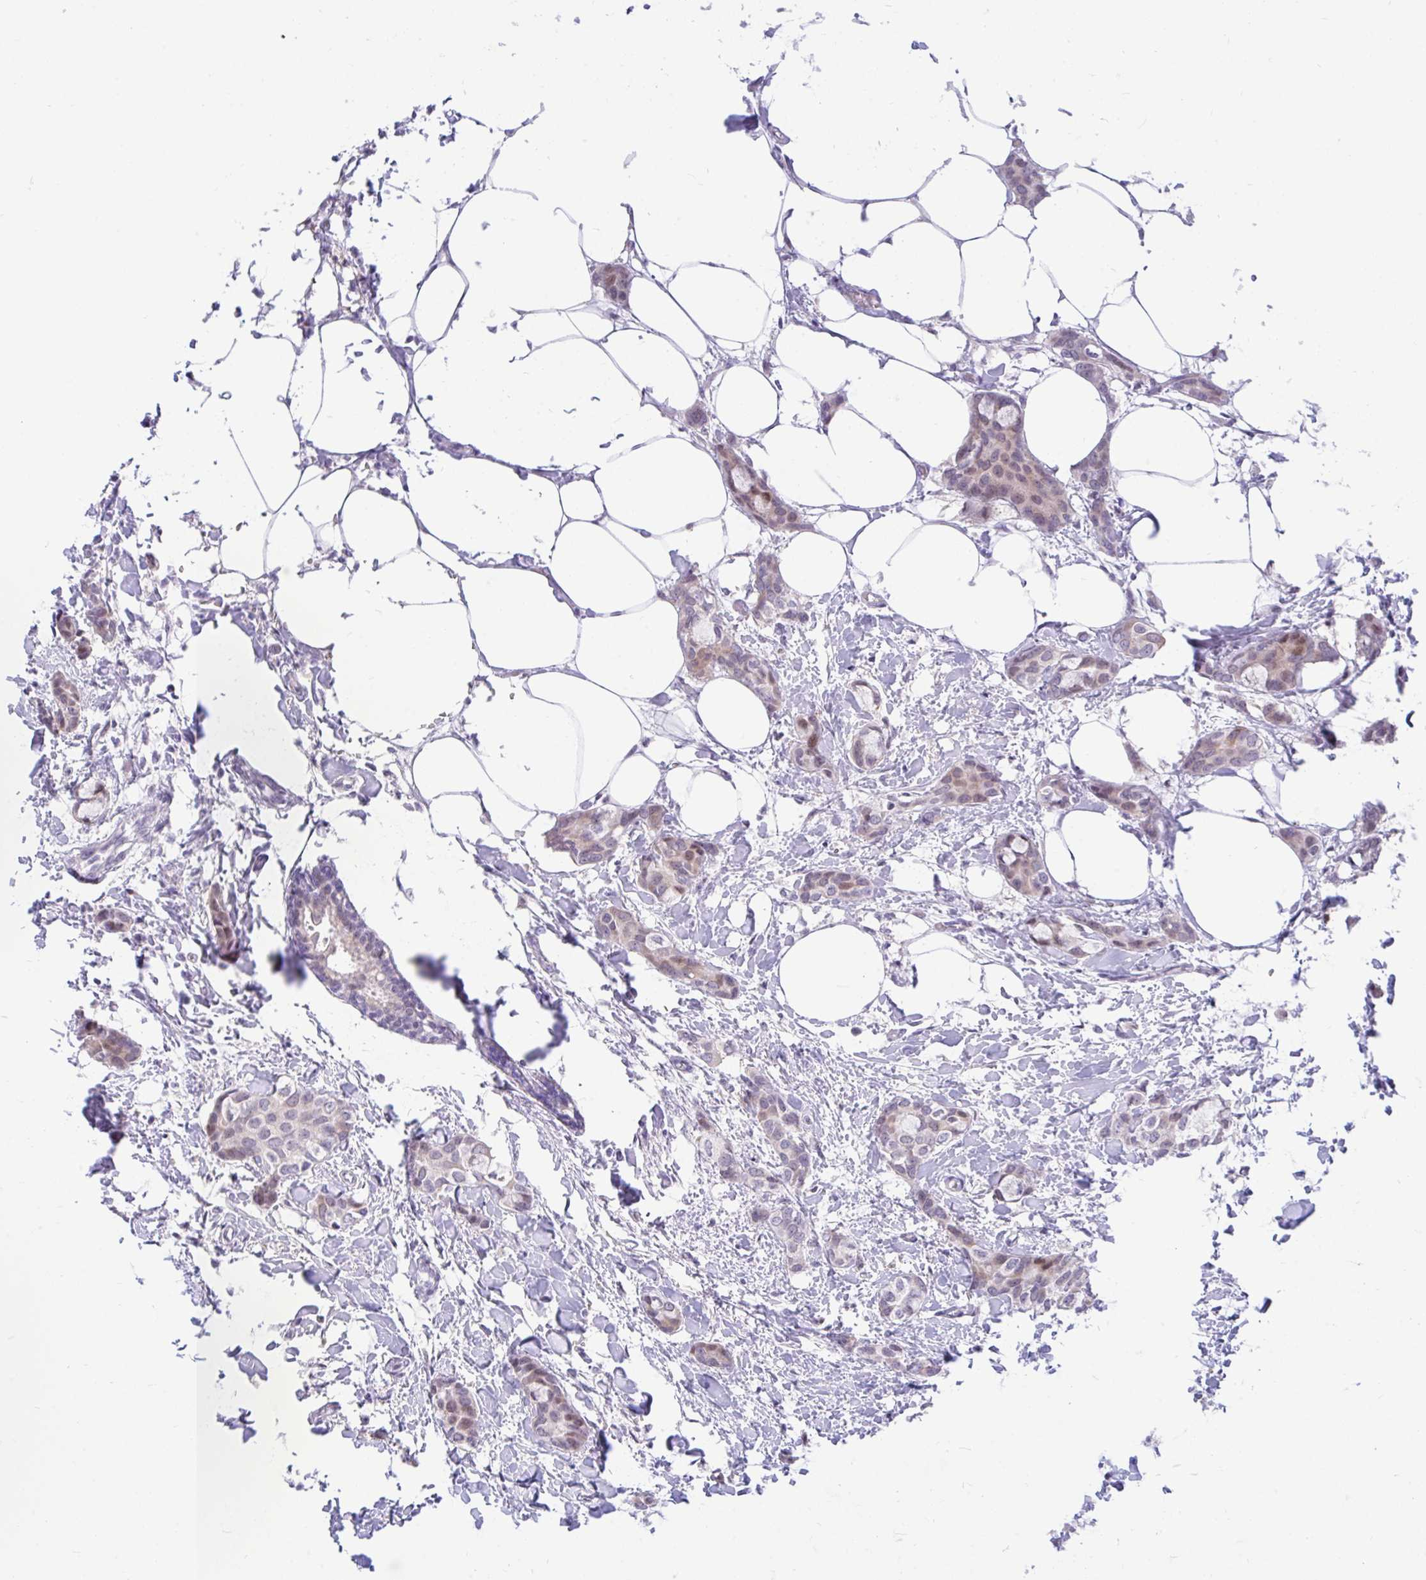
{"staining": {"intensity": "weak", "quantity": "25%-75%", "location": "nuclear"}, "tissue": "breast cancer", "cell_type": "Tumor cells", "image_type": "cancer", "snomed": [{"axis": "morphology", "description": "Duct carcinoma"}, {"axis": "topography", "description": "Breast"}], "caption": "A low amount of weak nuclear positivity is seen in about 25%-75% of tumor cells in breast cancer tissue.", "gene": "GLB1L2", "patient": {"sex": "female", "age": 73}}